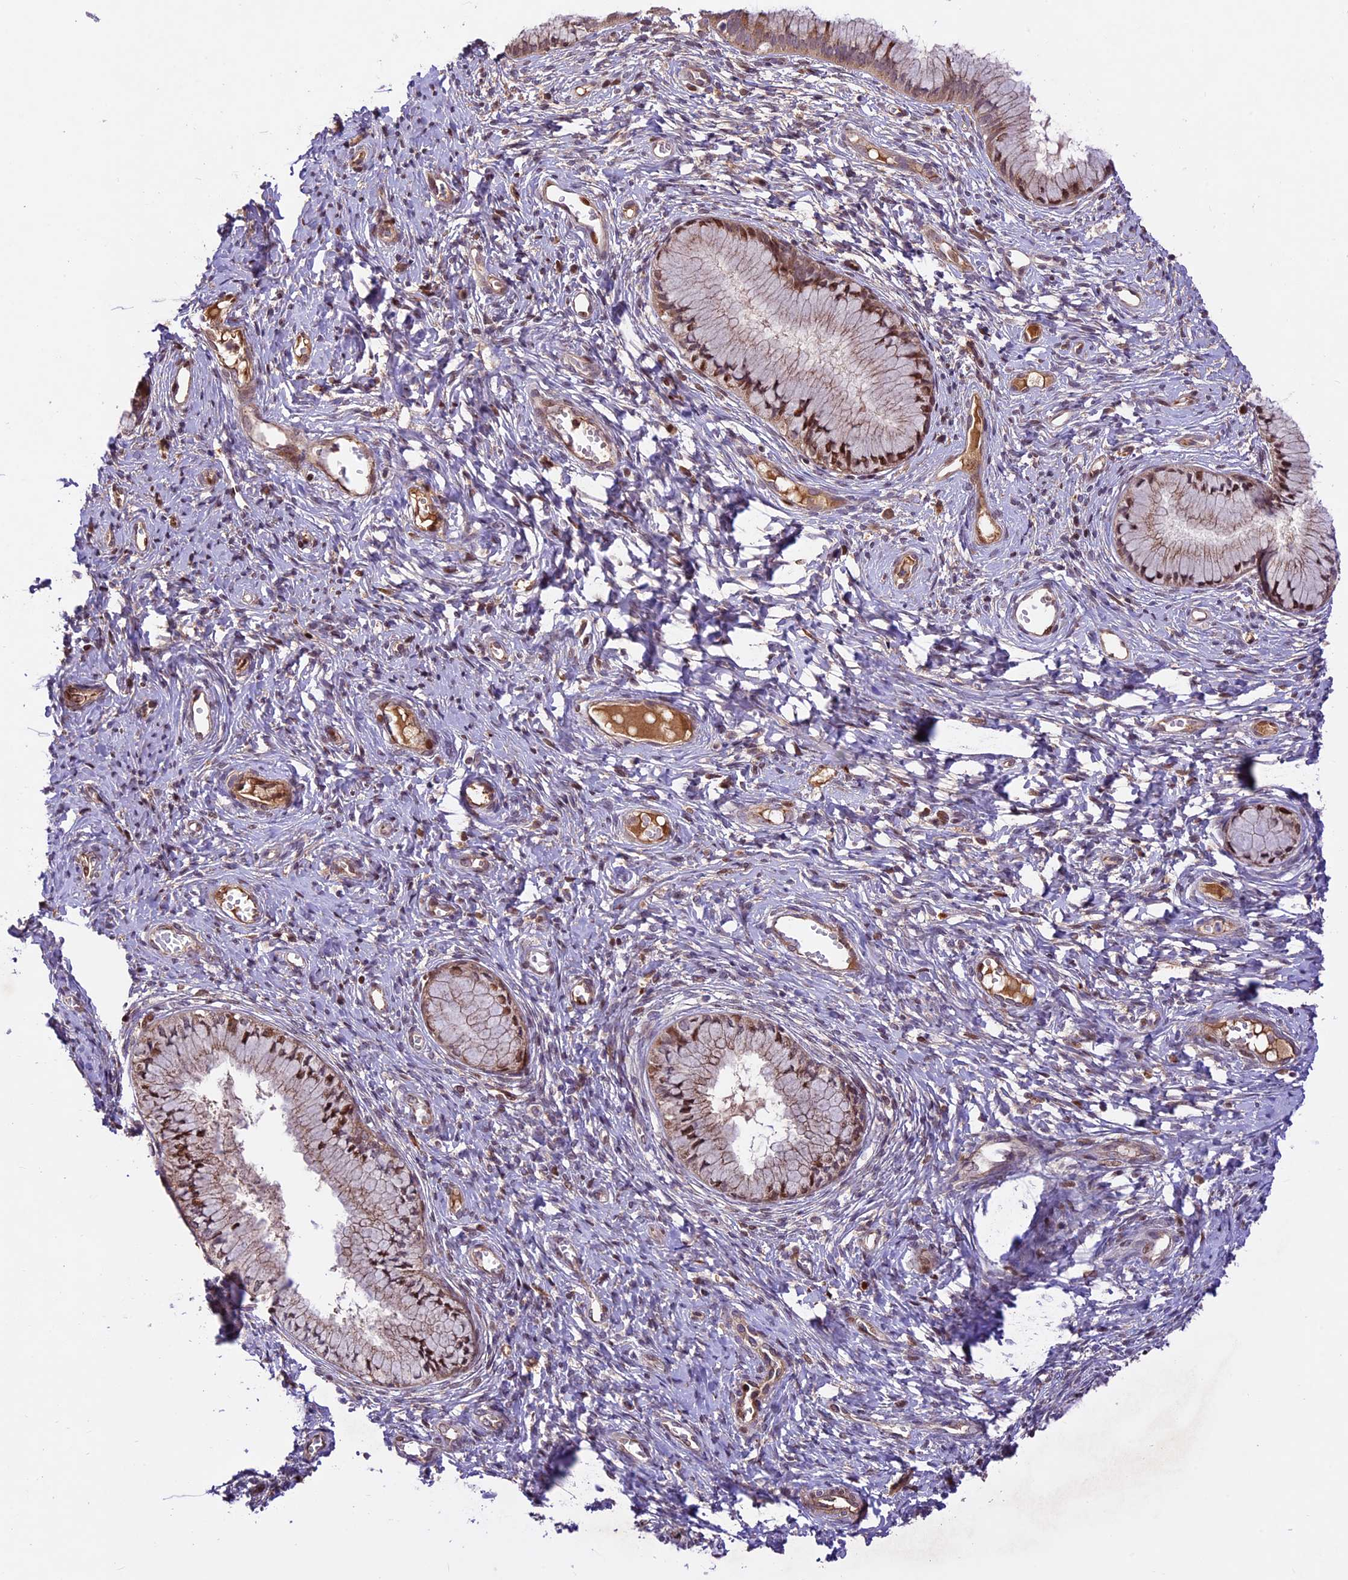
{"staining": {"intensity": "moderate", "quantity": ">75%", "location": "nuclear"}, "tissue": "cervix", "cell_type": "Glandular cells", "image_type": "normal", "snomed": [{"axis": "morphology", "description": "Normal tissue, NOS"}, {"axis": "topography", "description": "Cervix"}], "caption": "Immunohistochemical staining of benign cervix demonstrates moderate nuclear protein expression in approximately >75% of glandular cells.", "gene": "CCSER1", "patient": {"sex": "female", "age": 42}}